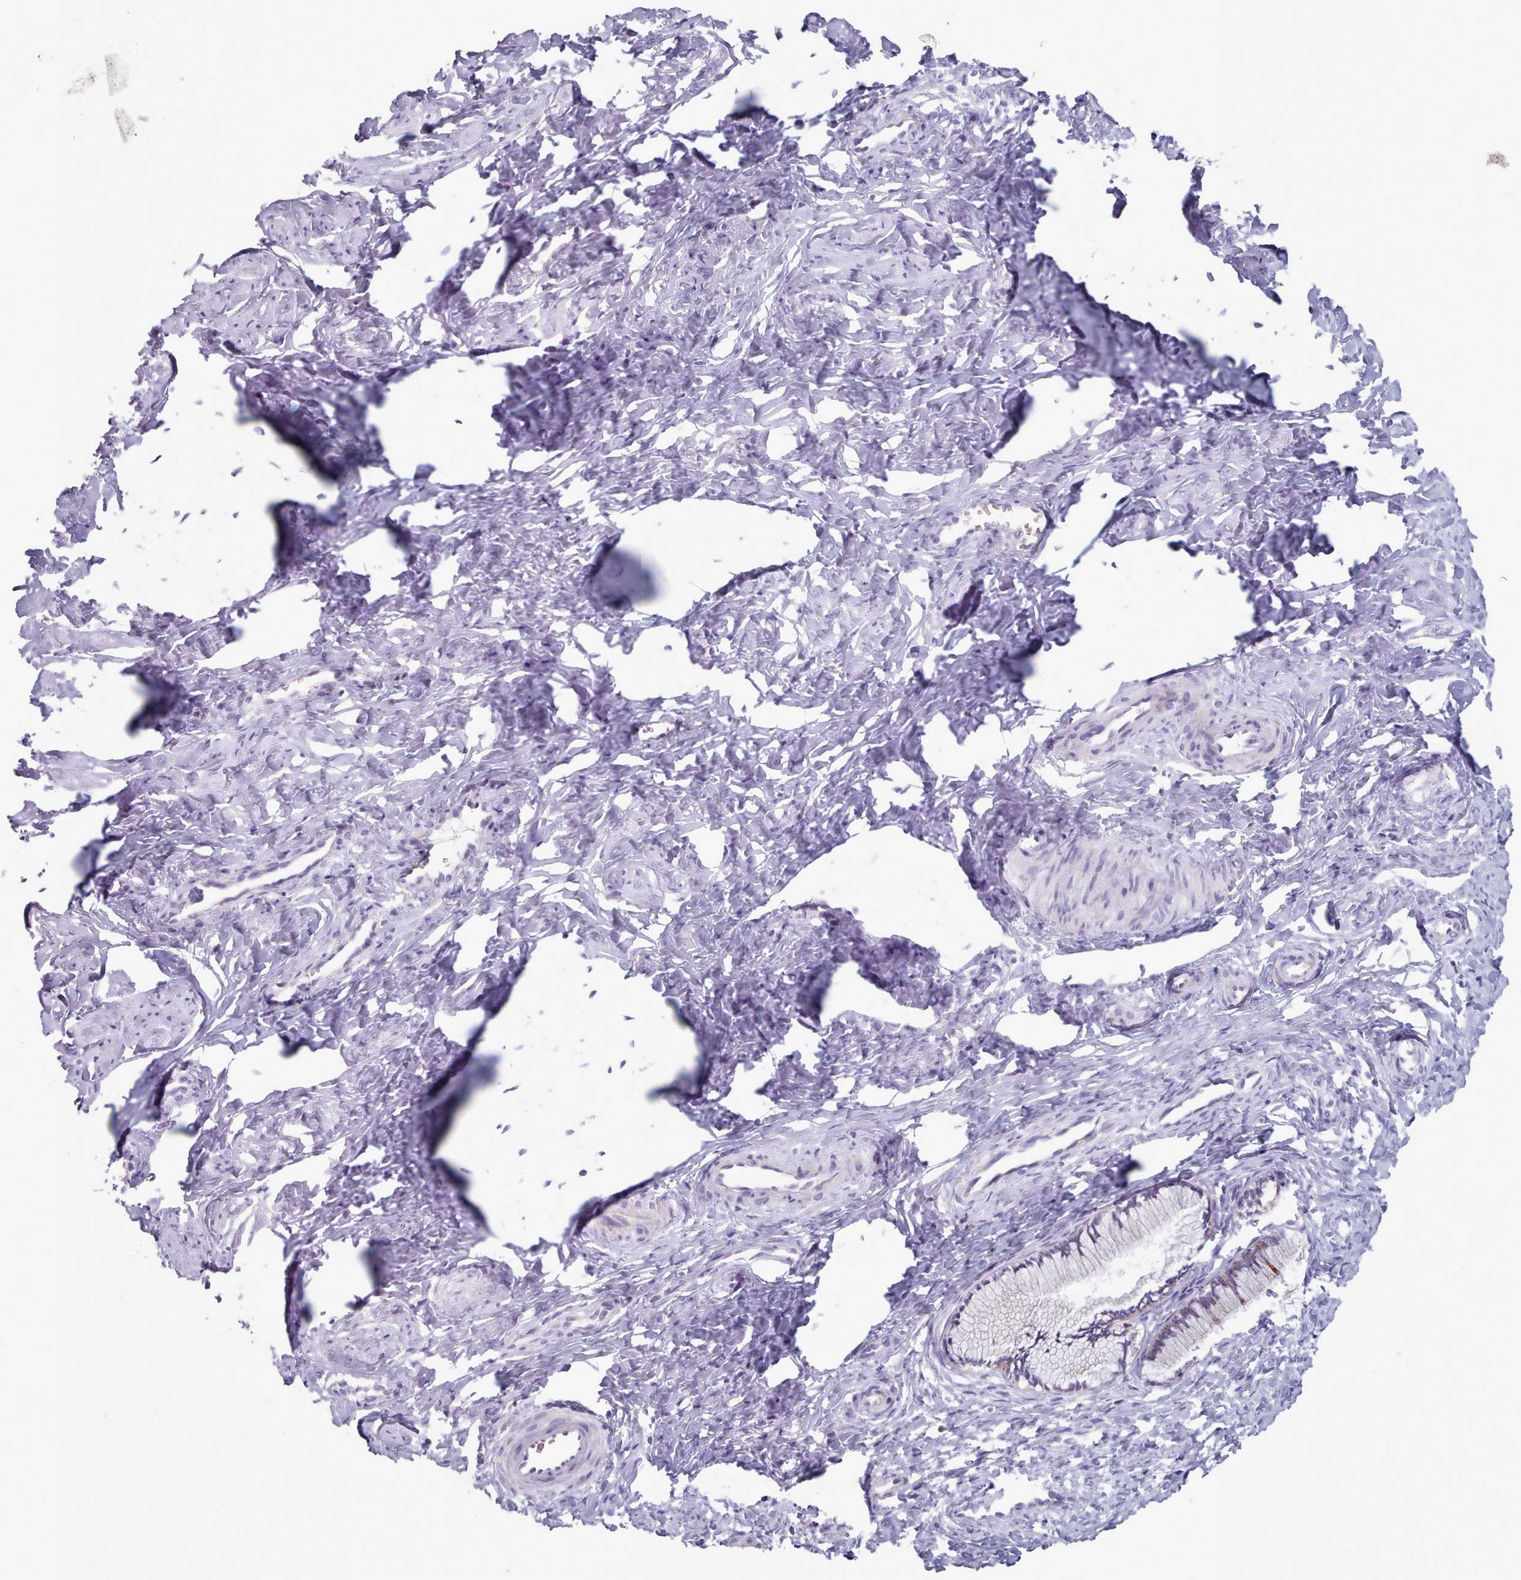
{"staining": {"intensity": "moderate", "quantity": "<25%", "location": "cytoplasmic/membranous"}, "tissue": "cervix", "cell_type": "Glandular cells", "image_type": "normal", "snomed": [{"axis": "morphology", "description": "Normal tissue, NOS"}, {"axis": "topography", "description": "Cervix"}], "caption": "Immunohistochemical staining of normal cervix exhibits moderate cytoplasmic/membranous protein staining in approximately <25% of glandular cells. (DAB IHC, brown staining for protein, blue staining for nuclei).", "gene": "FAM170B", "patient": {"sex": "female", "age": 27}}